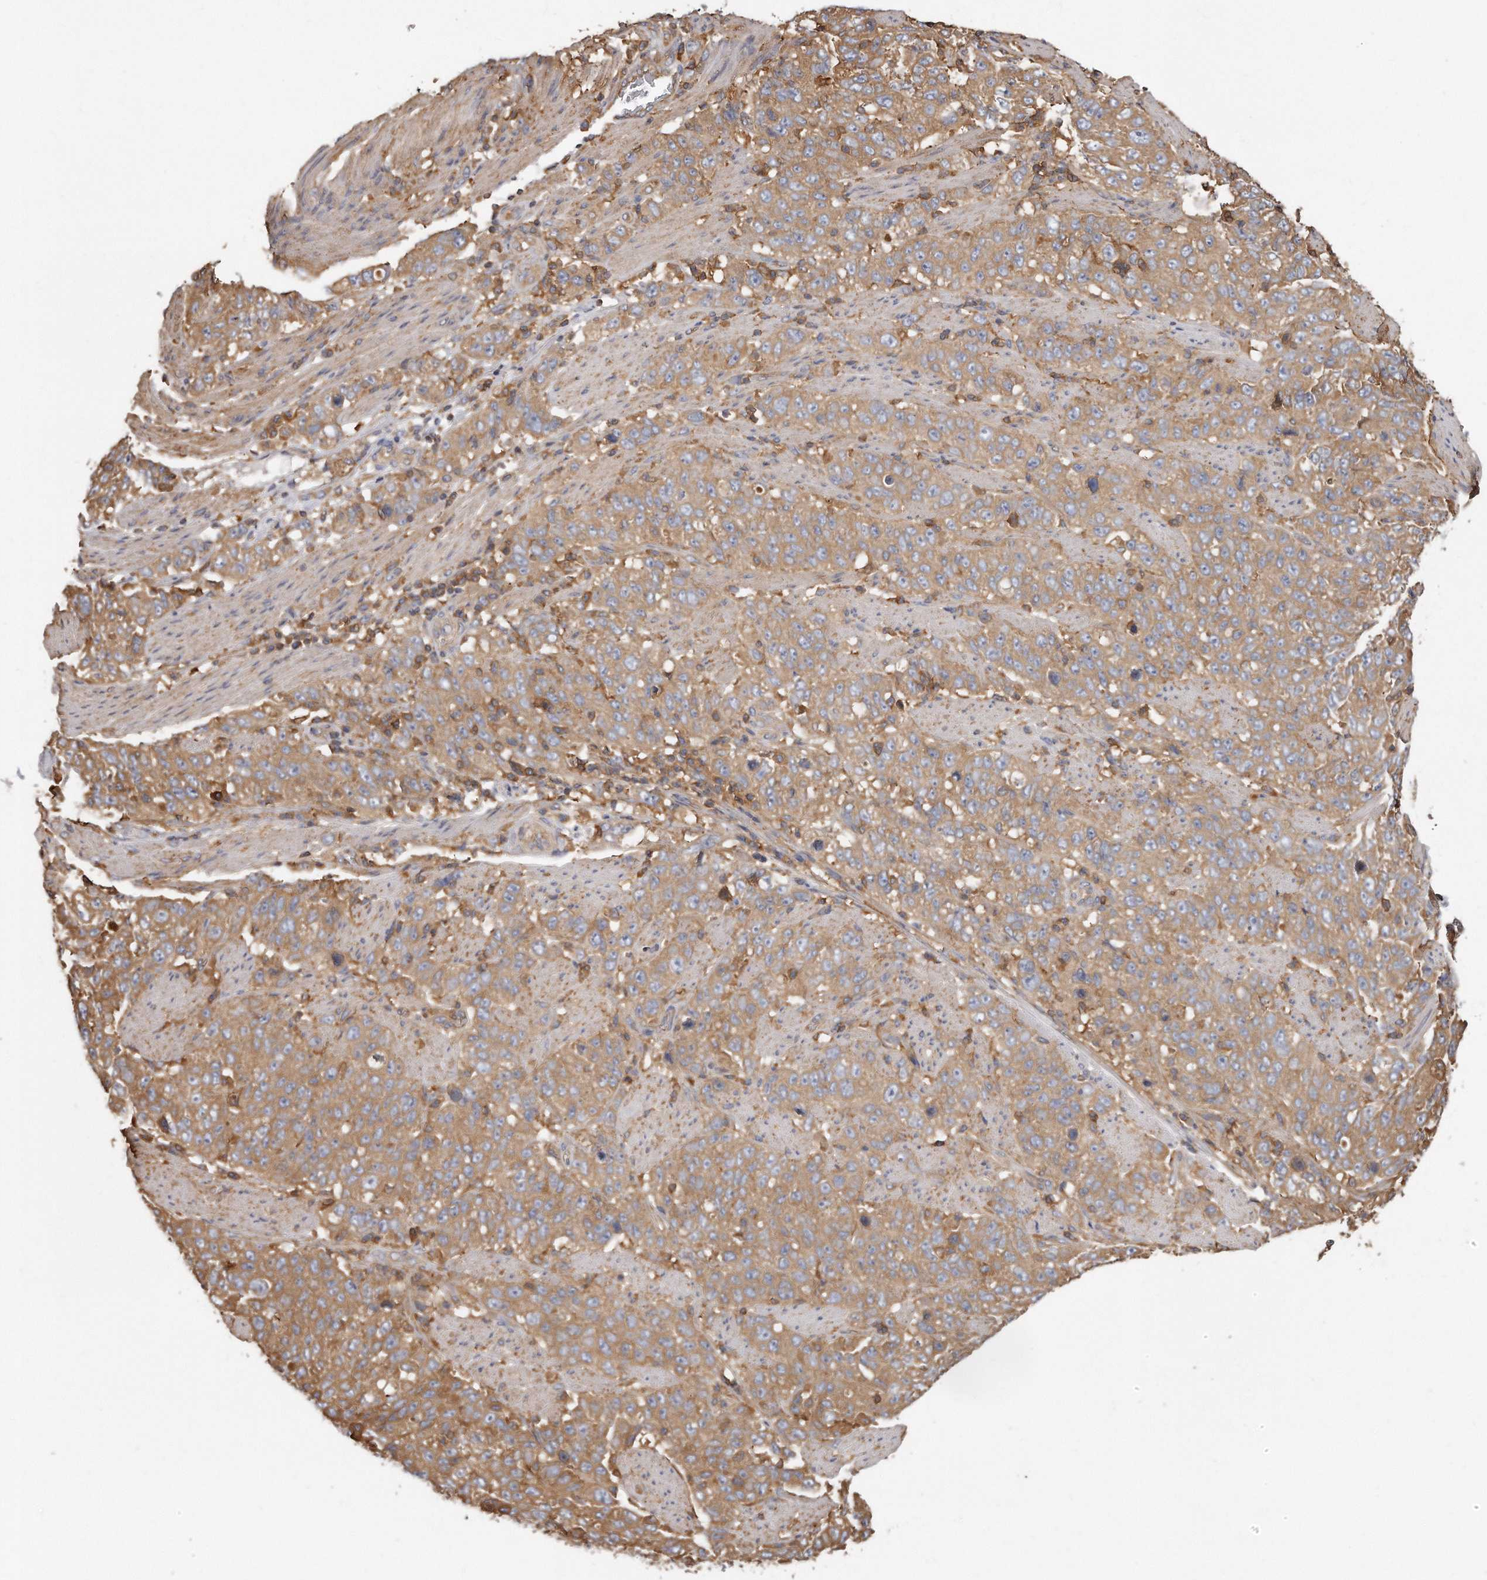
{"staining": {"intensity": "moderate", "quantity": ">75%", "location": "cytoplasmic/membranous"}, "tissue": "stomach cancer", "cell_type": "Tumor cells", "image_type": "cancer", "snomed": [{"axis": "morphology", "description": "Adenocarcinoma, NOS"}, {"axis": "topography", "description": "Stomach"}], "caption": "IHC of human stomach cancer displays medium levels of moderate cytoplasmic/membranous positivity in about >75% of tumor cells. (DAB (3,3'-diaminobenzidine) IHC with brightfield microscopy, high magnification).", "gene": "CAP1", "patient": {"sex": "male", "age": 48}}